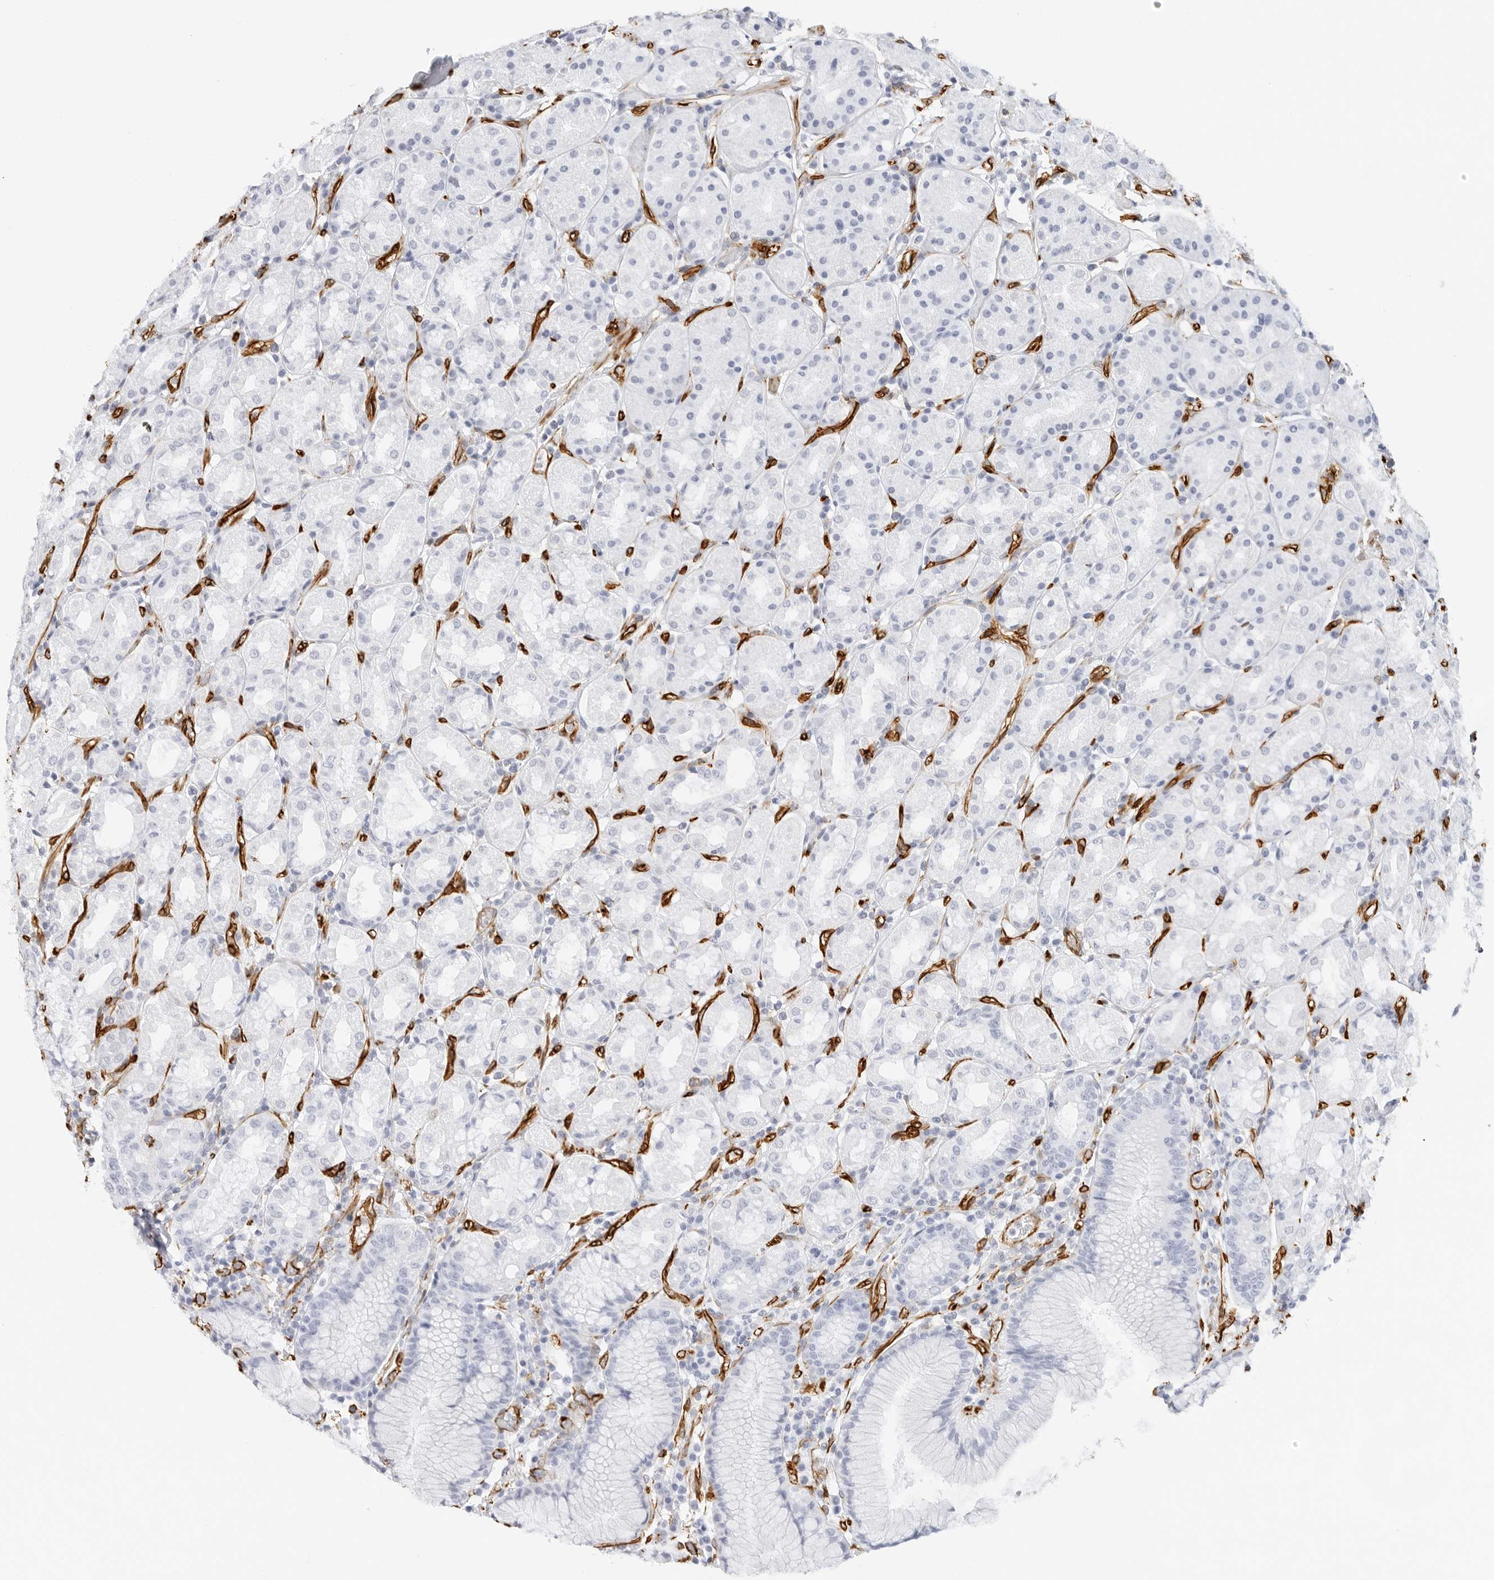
{"staining": {"intensity": "negative", "quantity": "none", "location": "none"}, "tissue": "stomach", "cell_type": "Glandular cells", "image_type": "normal", "snomed": [{"axis": "morphology", "description": "Normal tissue, NOS"}, {"axis": "topography", "description": "Stomach, lower"}], "caption": "The histopathology image displays no significant positivity in glandular cells of stomach. Nuclei are stained in blue.", "gene": "NES", "patient": {"sex": "female", "age": 56}}